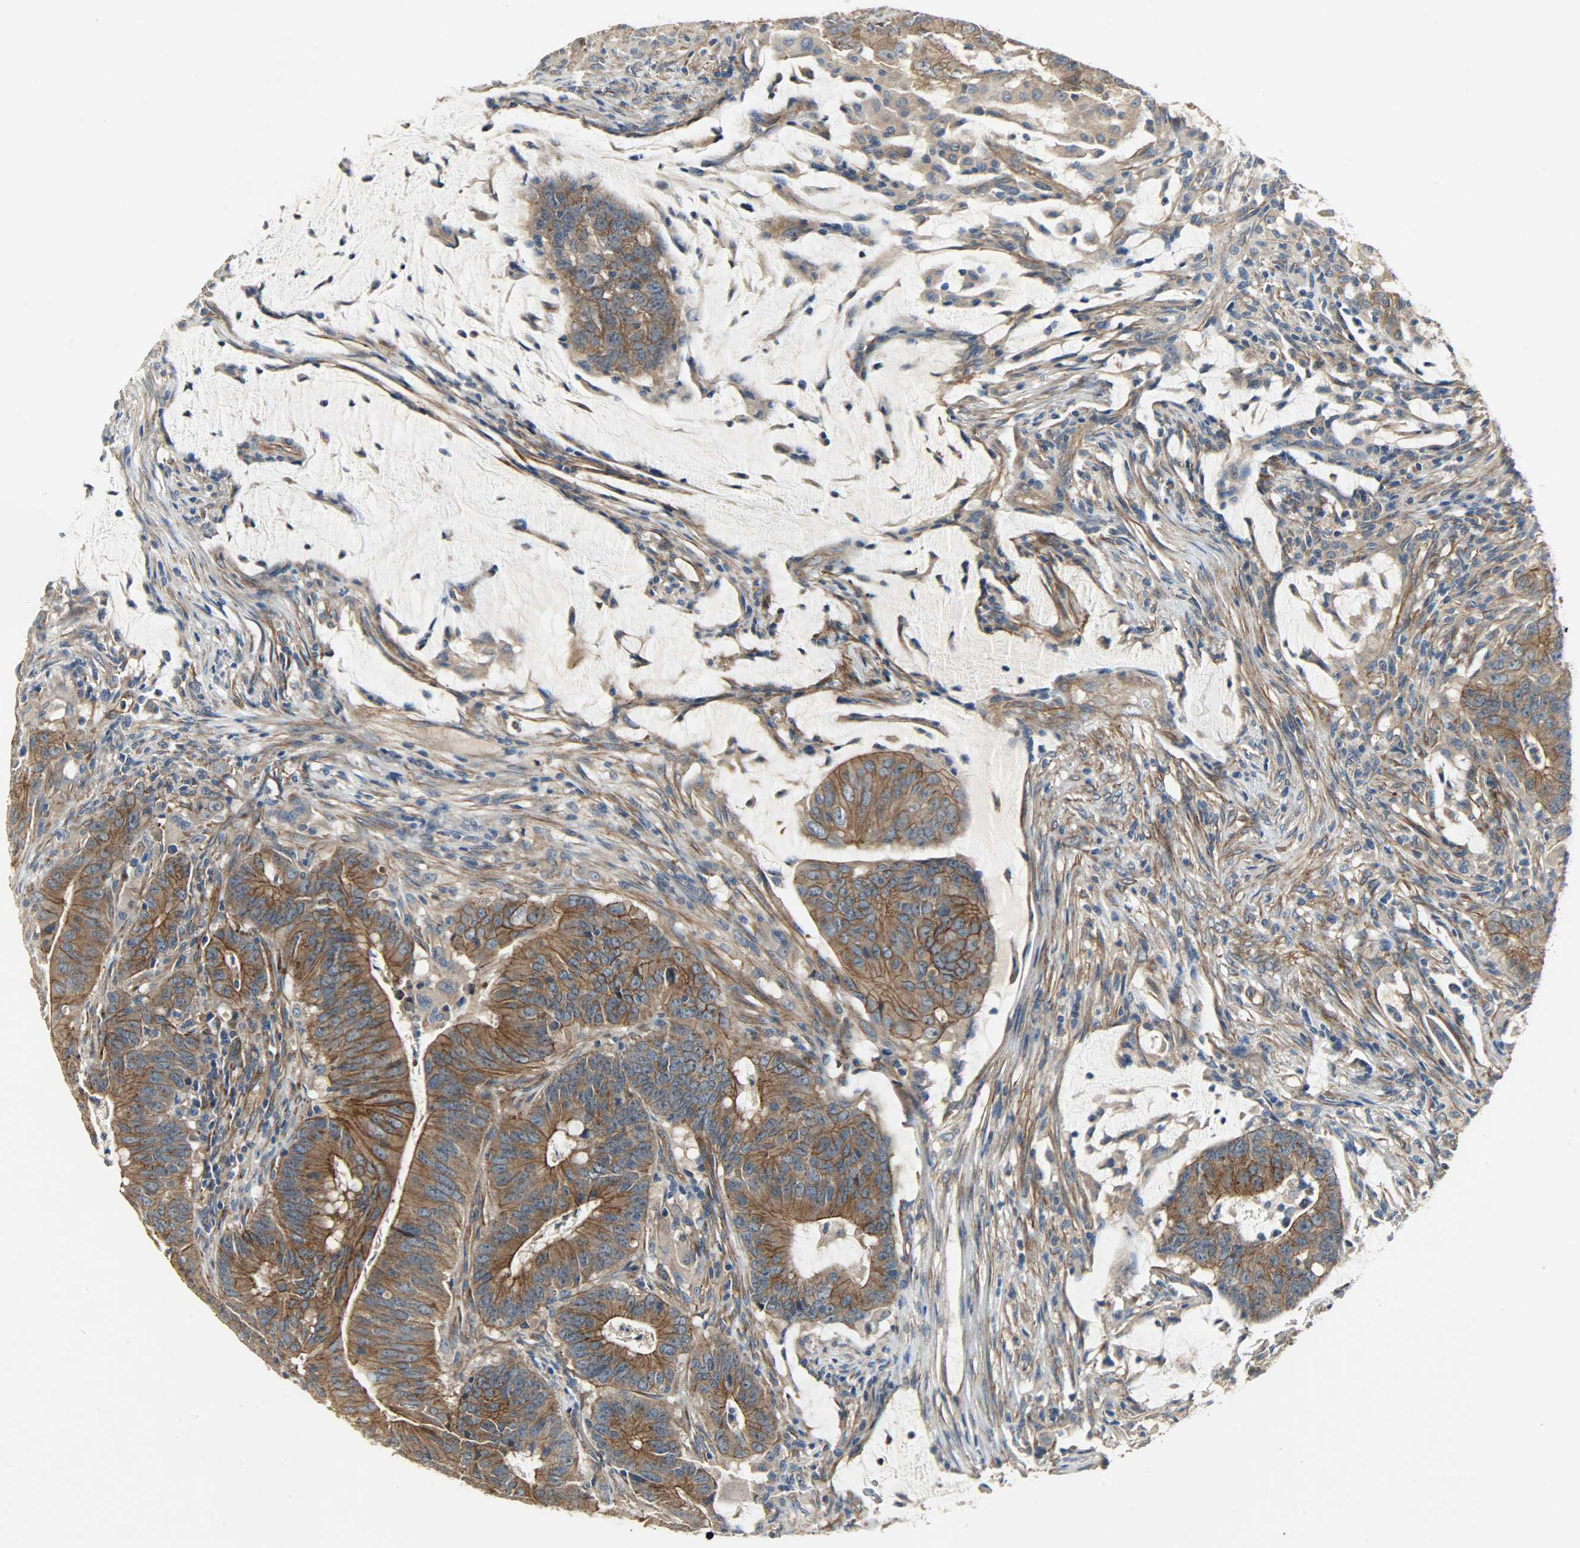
{"staining": {"intensity": "moderate", "quantity": ">75%", "location": "cytoplasmic/membranous"}, "tissue": "colorectal cancer", "cell_type": "Tumor cells", "image_type": "cancer", "snomed": [{"axis": "morphology", "description": "Adenocarcinoma, NOS"}, {"axis": "topography", "description": "Colon"}], "caption": "Human colorectal cancer stained with a brown dye shows moderate cytoplasmic/membranous positive expression in about >75% of tumor cells.", "gene": "KIAA1217", "patient": {"sex": "male", "age": 45}}